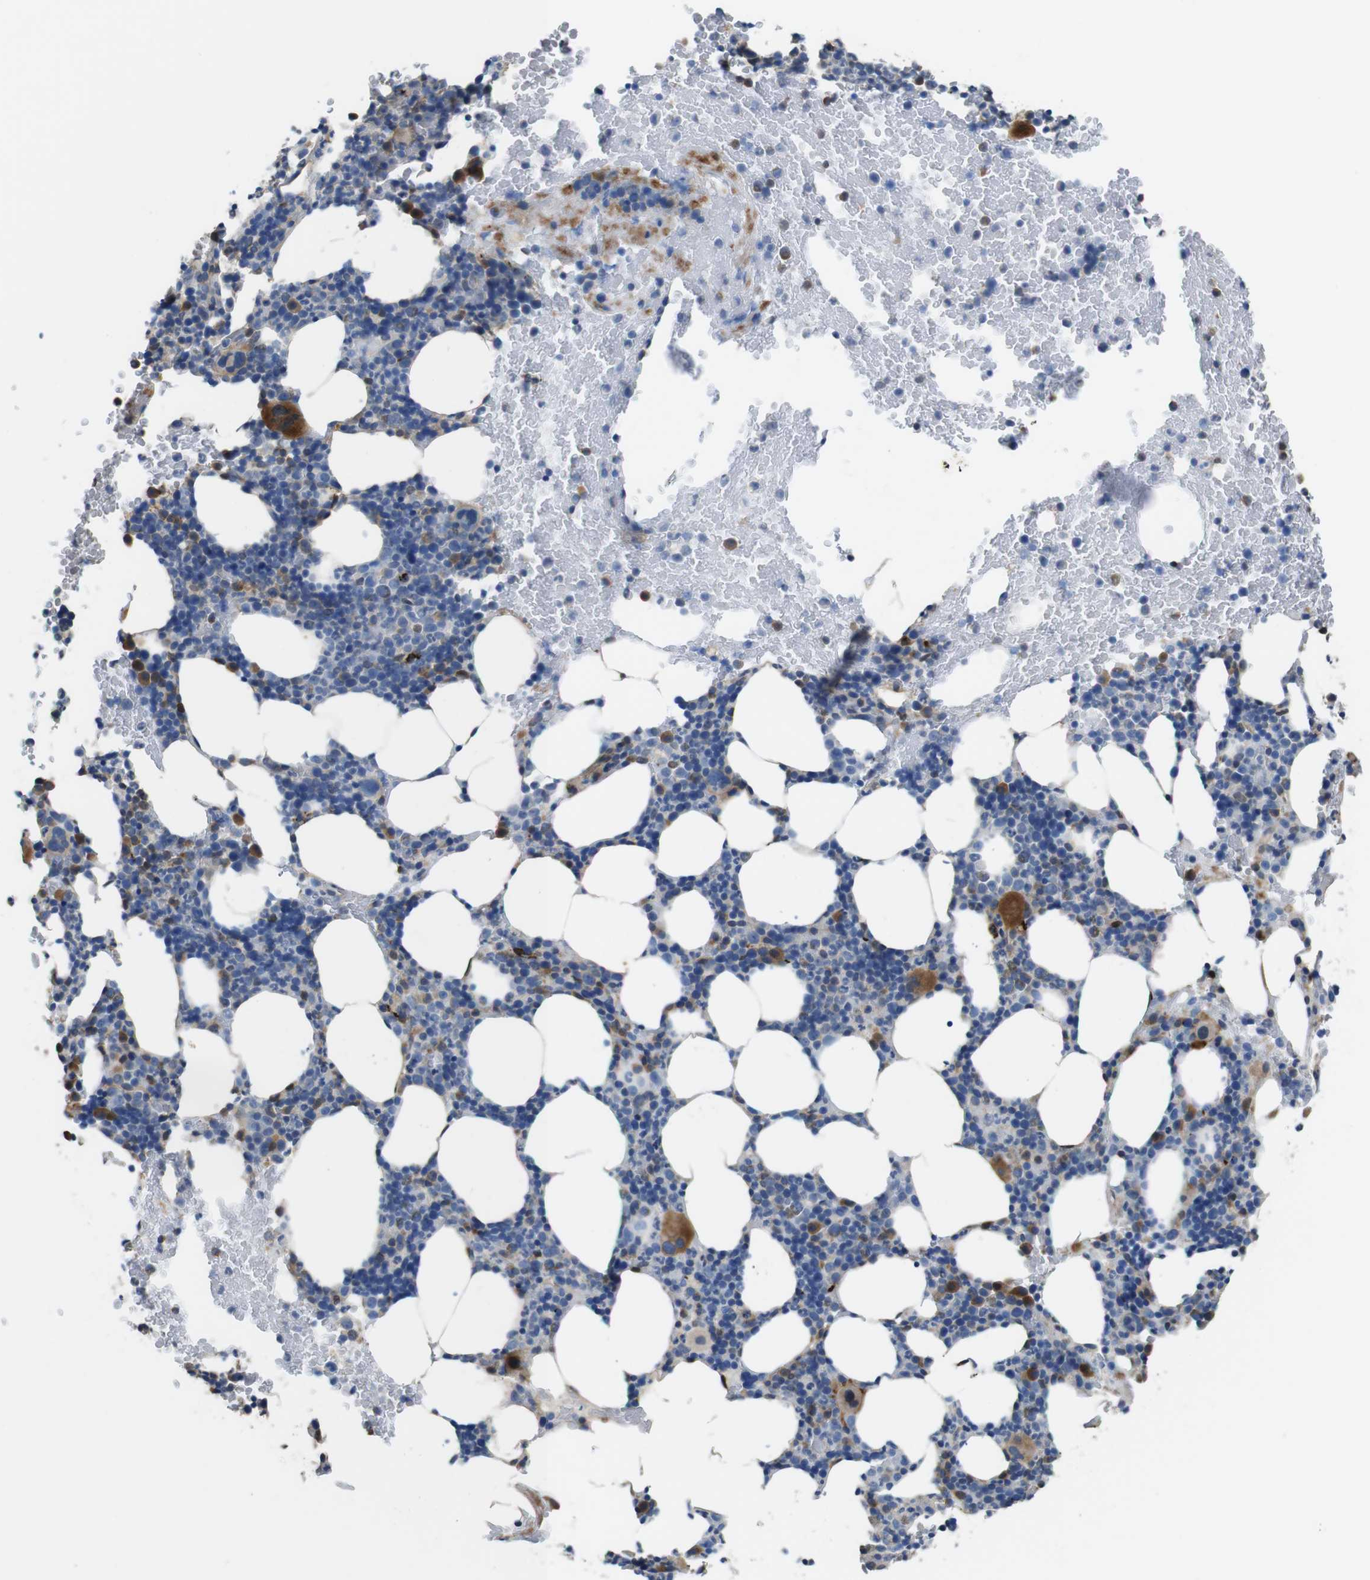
{"staining": {"intensity": "moderate", "quantity": "<25%", "location": "cytoplasmic/membranous"}, "tissue": "bone marrow", "cell_type": "Hematopoietic cells", "image_type": "normal", "snomed": [{"axis": "morphology", "description": "Normal tissue, NOS"}, {"axis": "morphology", "description": "Inflammation, NOS"}, {"axis": "topography", "description": "Bone marrow"}], "caption": "High-power microscopy captured an immunohistochemistry photomicrograph of benign bone marrow, revealing moderate cytoplasmic/membranous staining in about <25% of hematopoietic cells.", "gene": "PCOLCE2", "patient": {"sex": "female", "age": 70}}